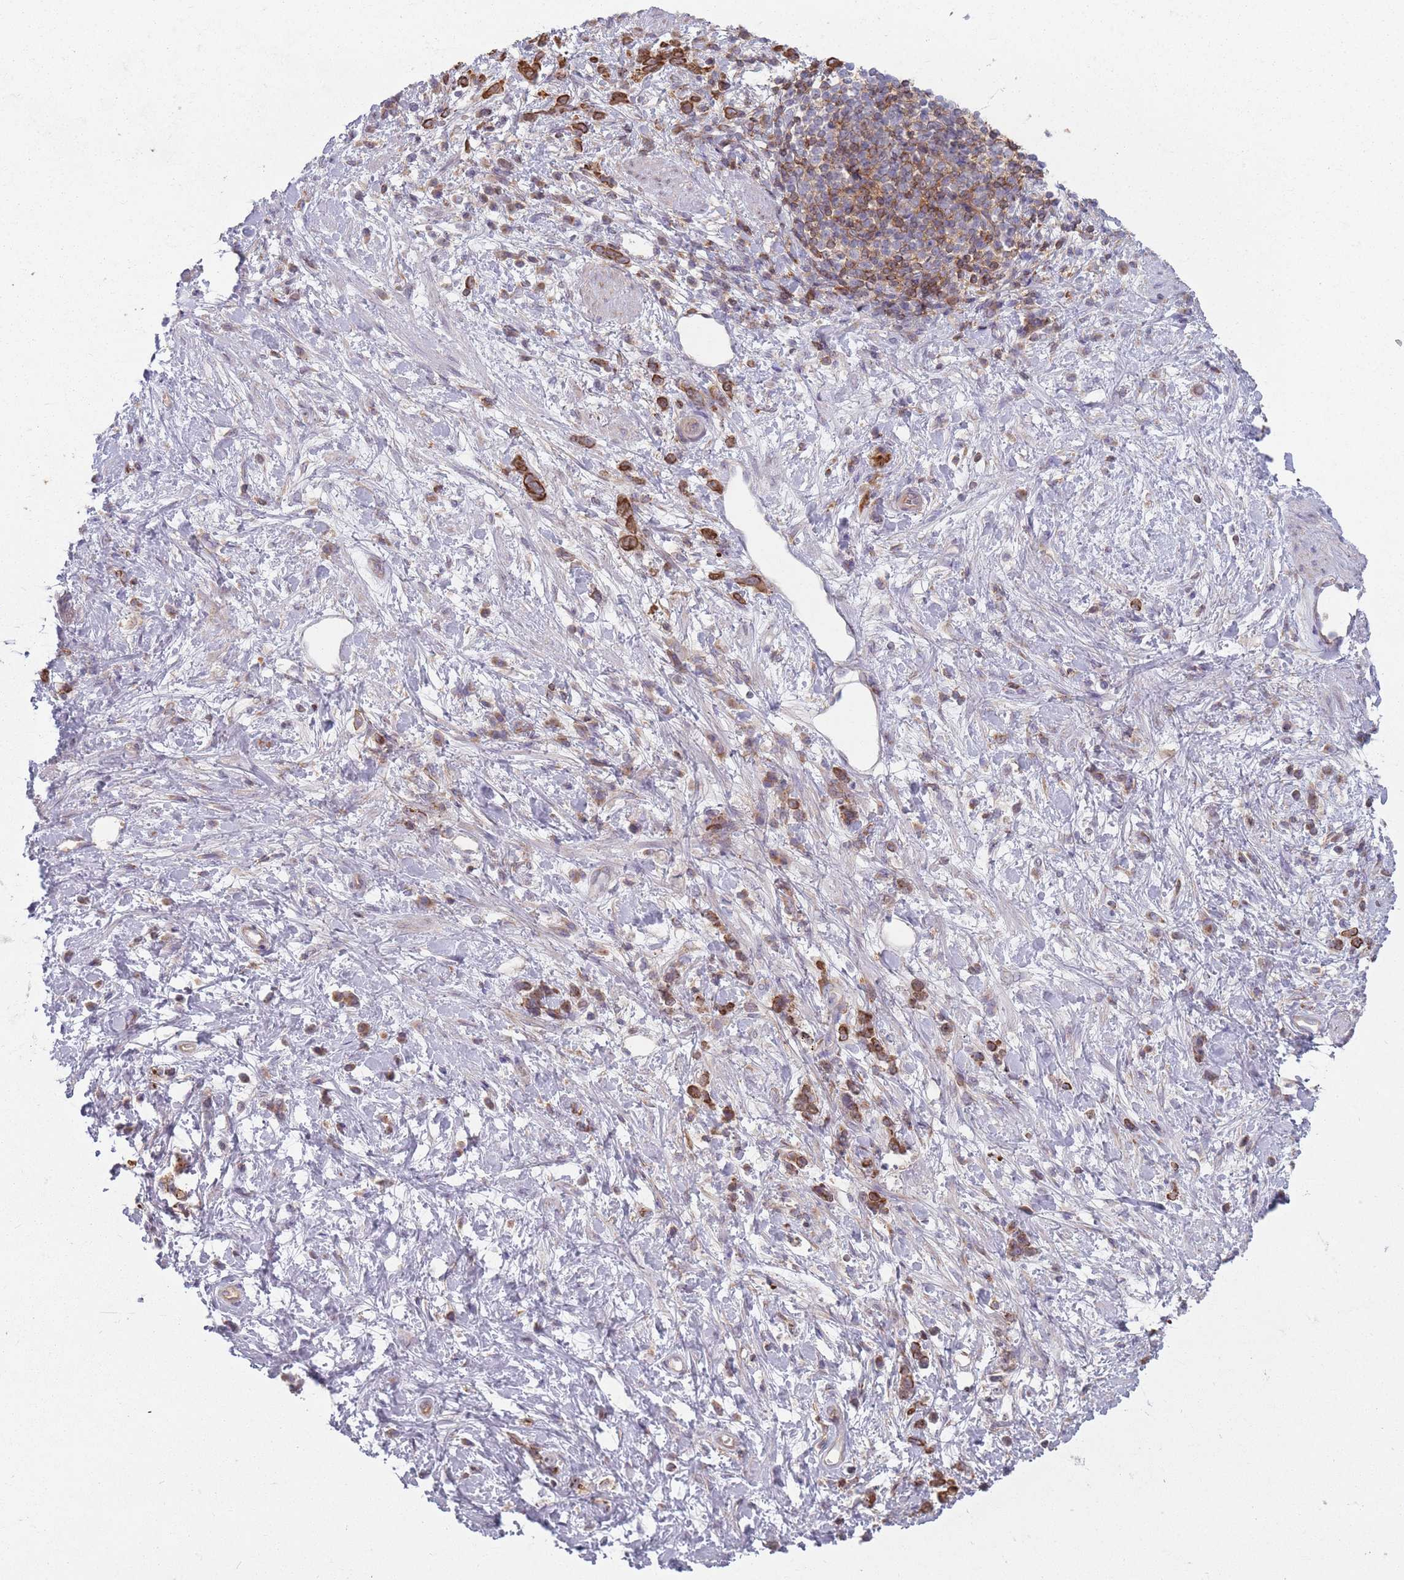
{"staining": {"intensity": "strong", "quantity": ">75%", "location": "cytoplasmic/membranous"}, "tissue": "stomach cancer", "cell_type": "Tumor cells", "image_type": "cancer", "snomed": [{"axis": "morphology", "description": "Adenocarcinoma, NOS"}, {"axis": "topography", "description": "Stomach"}], "caption": "Stomach cancer stained with a protein marker displays strong staining in tumor cells.", "gene": "HSBP1L1", "patient": {"sex": "female", "age": 60}}